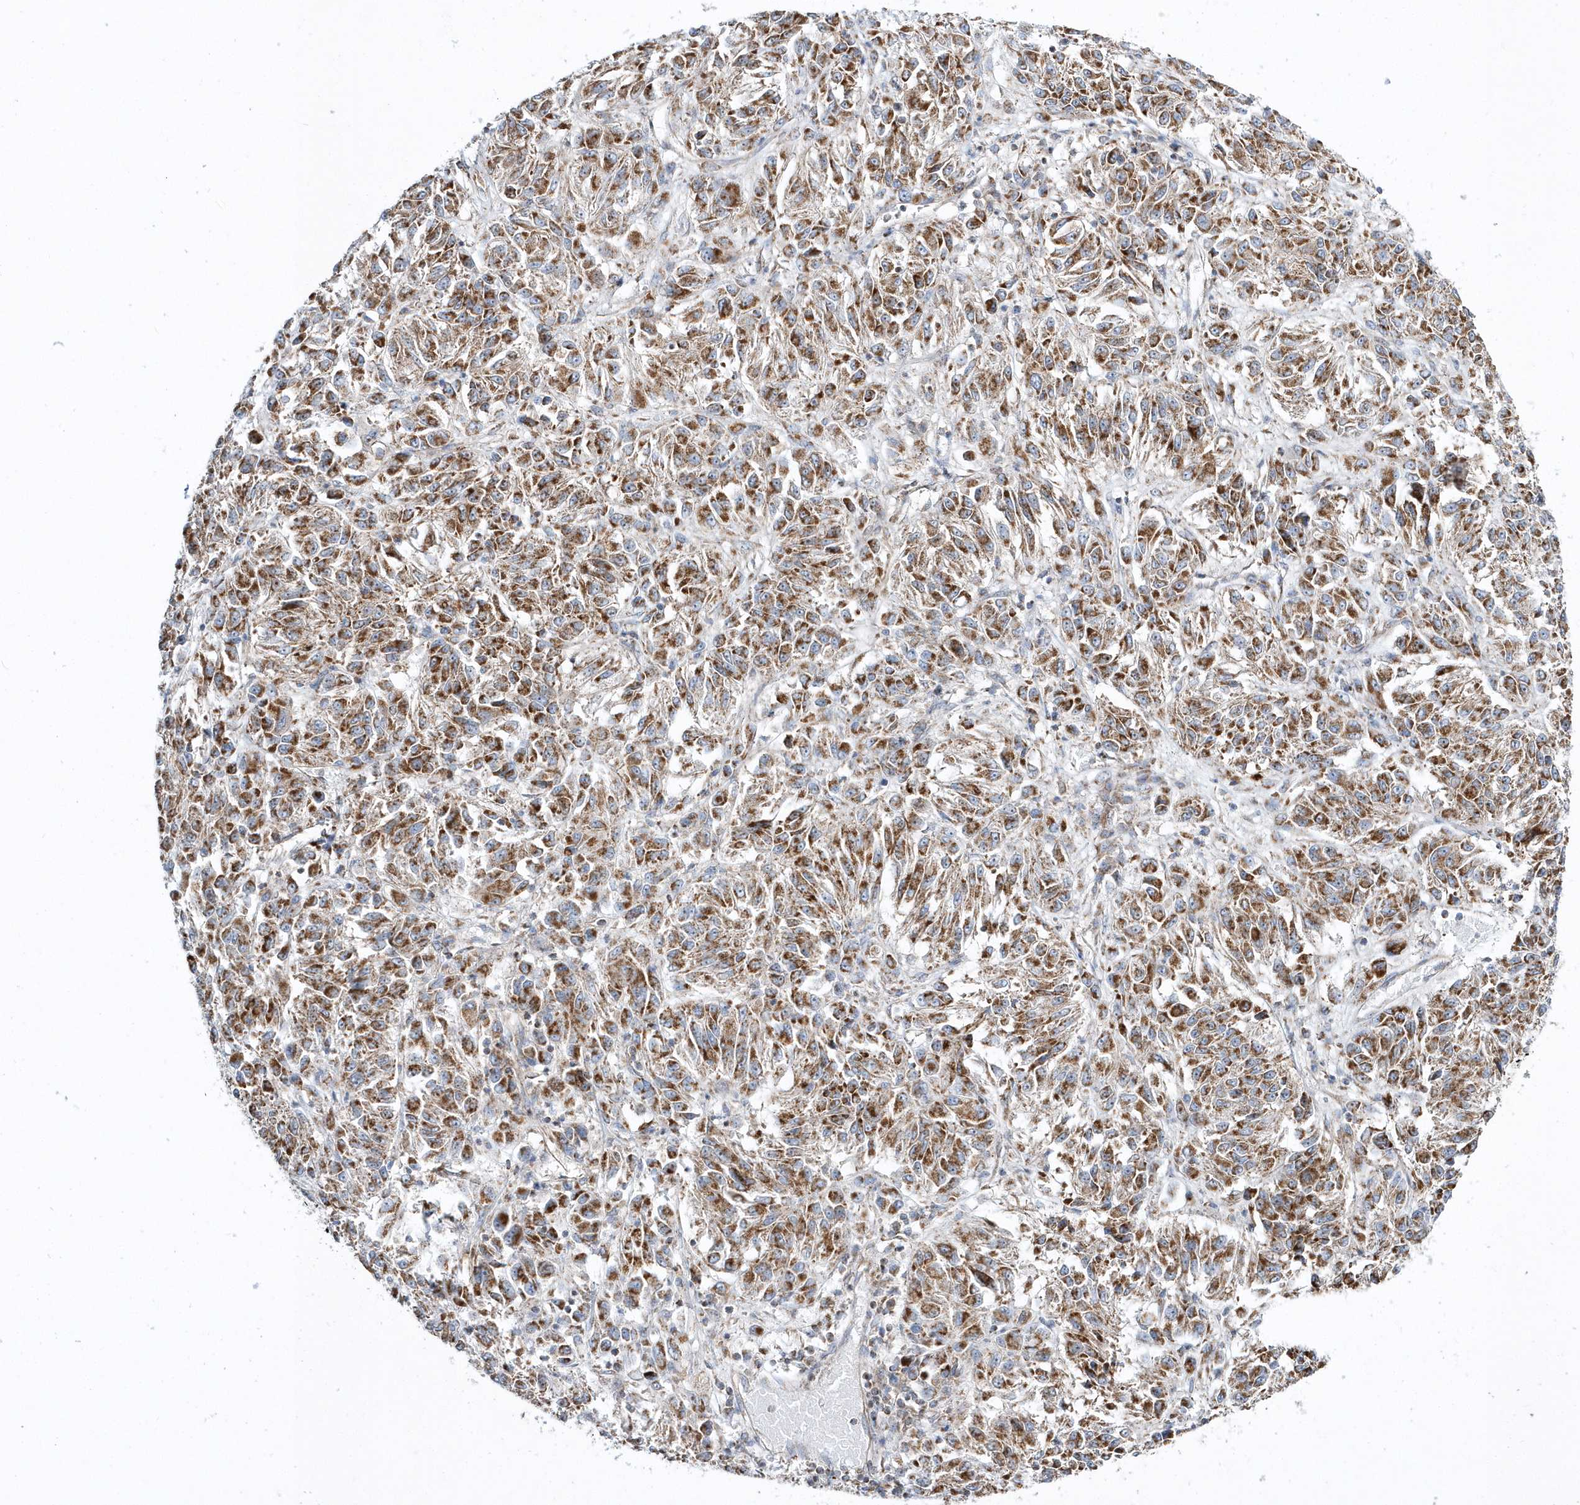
{"staining": {"intensity": "moderate", "quantity": ">75%", "location": "cytoplasmic/membranous"}, "tissue": "melanoma", "cell_type": "Tumor cells", "image_type": "cancer", "snomed": [{"axis": "morphology", "description": "Malignant melanoma, Metastatic site"}, {"axis": "topography", "description": "Lung"}], "caption": "DAB (3,3'-diaminobenzidine) immunohistochemical staining of melanoma demonstrates moderate cytoplasmic/membranous protein expression in about >75% of tumor cells.", "gene": "OPA1", "patient": {"sex": "male", "age": 64}}